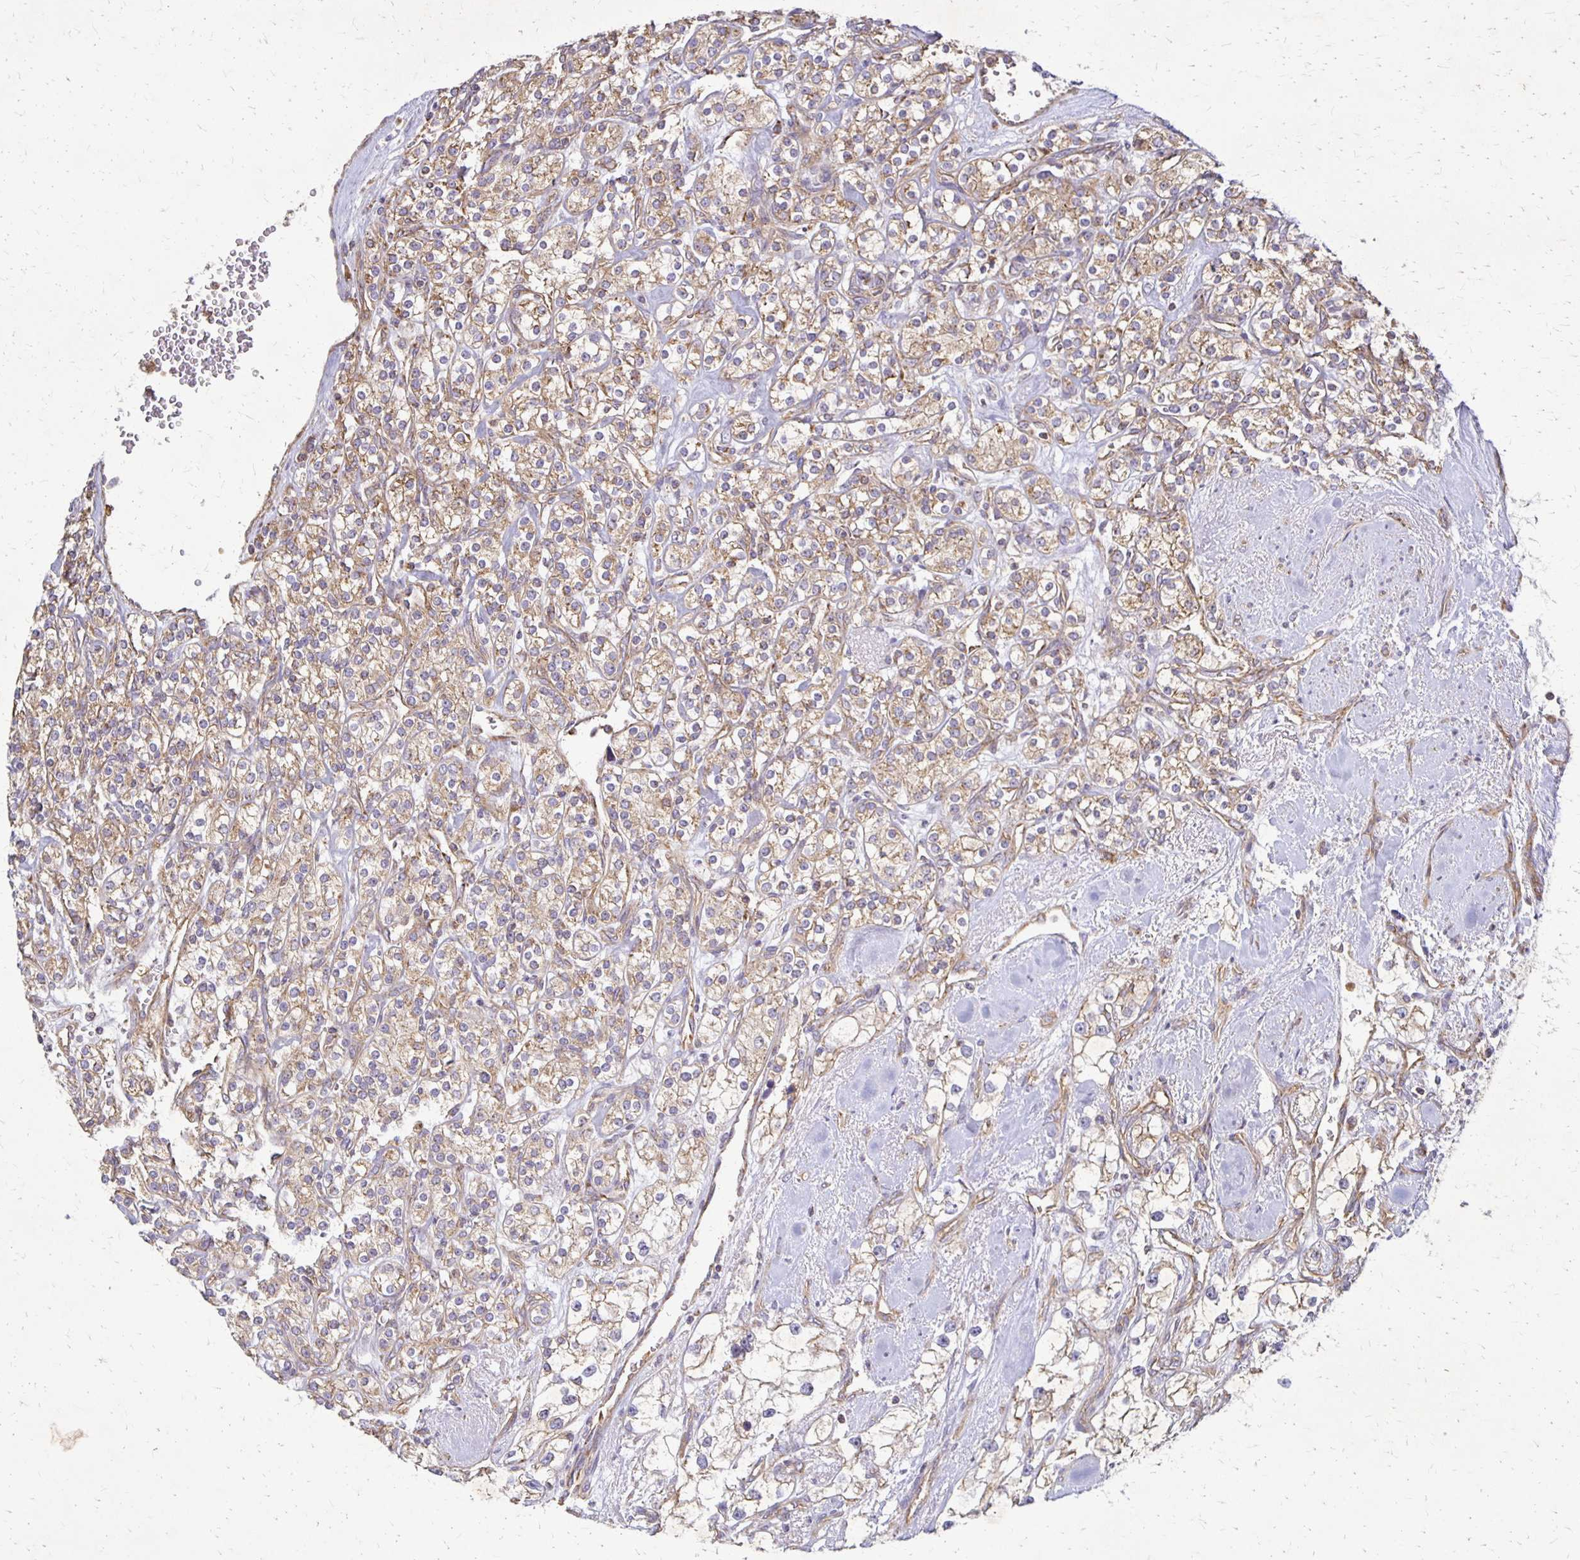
{"staining": {"intensity": "moderate", "quantity": "25%-75%", "location": "cytoplasmic/membranous"}, "tissue": "renal cancer", "cell_type": "Tumor cells", "image_type": "cancer", "snomed": [{"axis": "morphology", "description": "Adenocarcinoma, NOS"}, {"axis": "topography", "description": "Kidney"}], "caption": "Protein analysis of renal cancer (adenocarcinoma) tissue demonstrates moderate cytoplasmic/membranous expression in about 25%-75% of tumor cells.", "gene": "EIF4EBP2", "patient": {"sex": "male", "age": 77}}